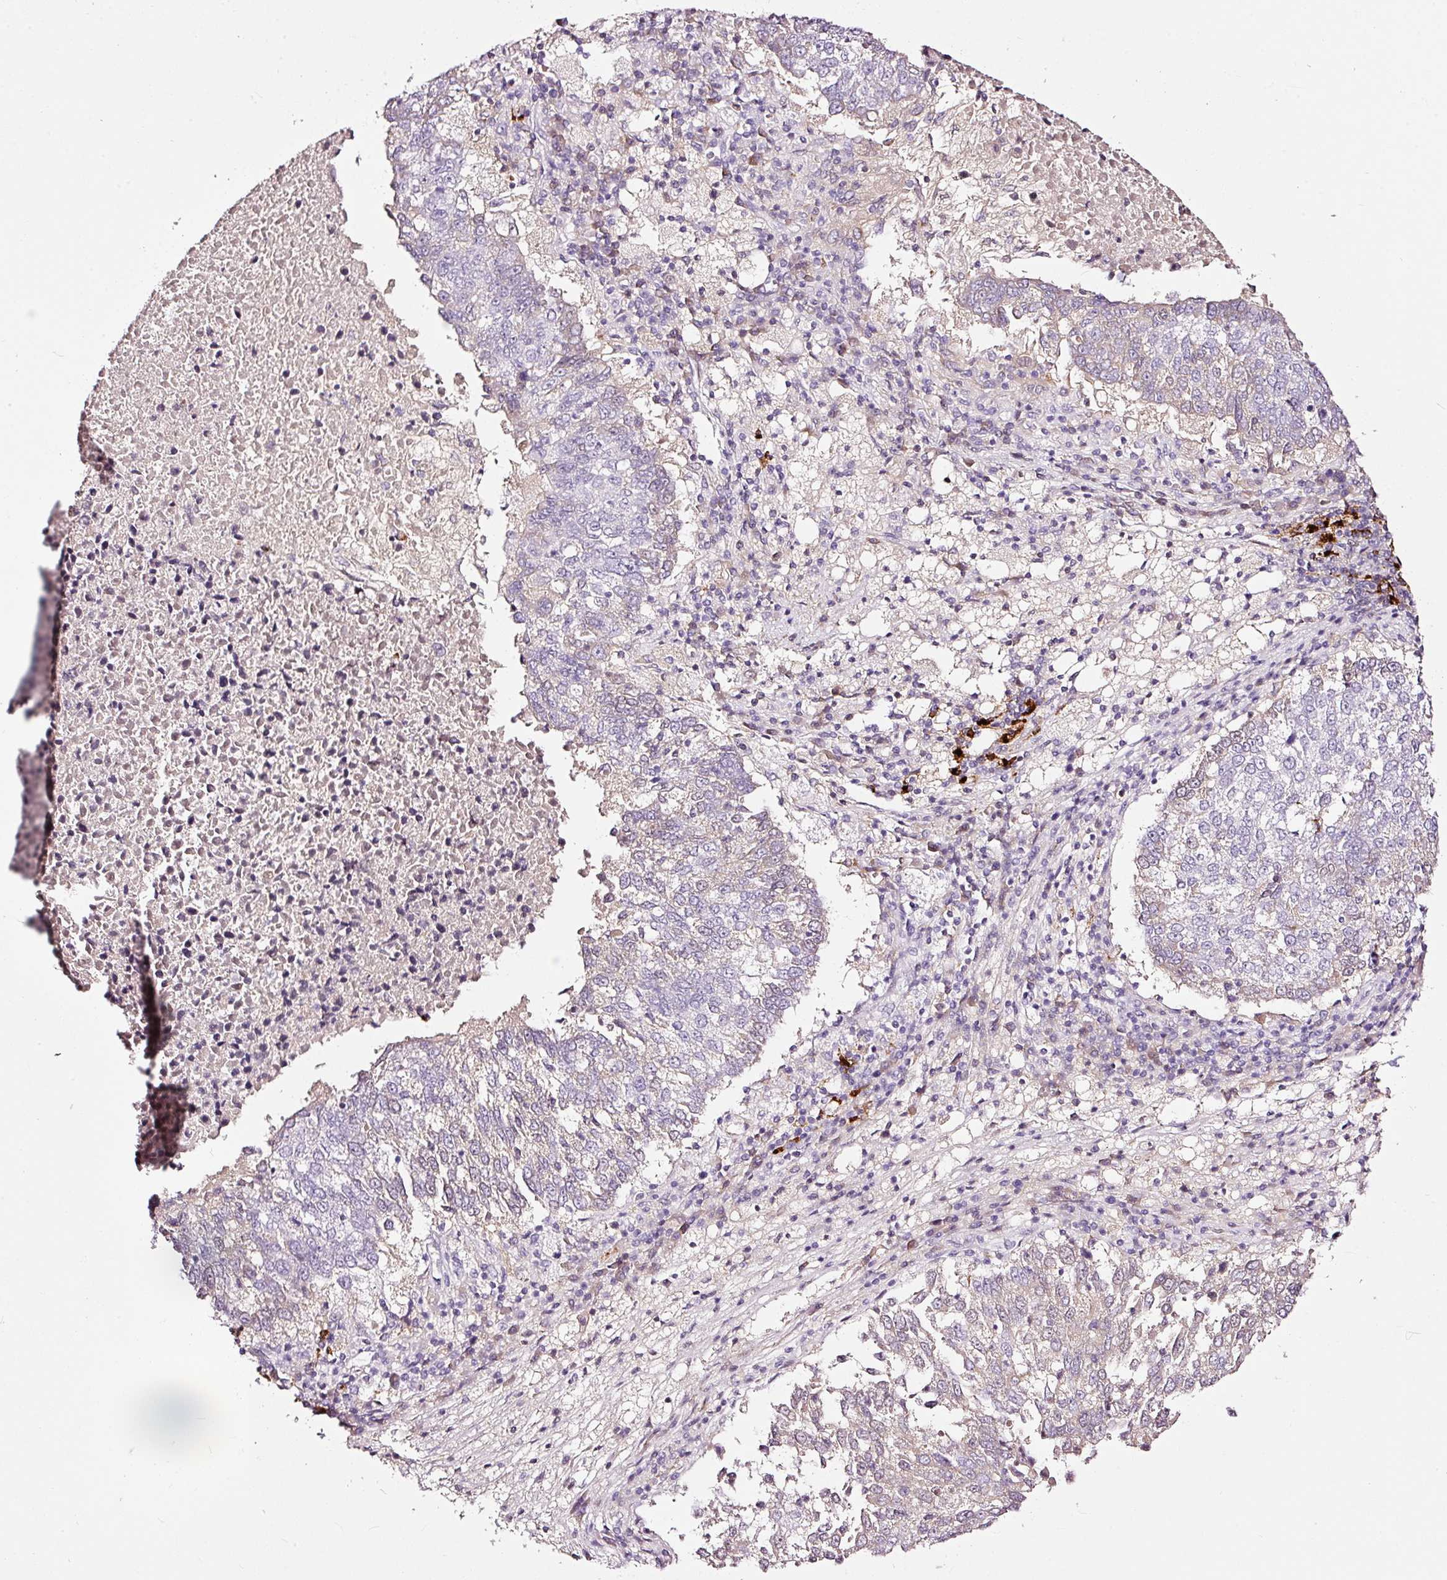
{"staining": {"intensity": "weak", "quantity": "<25%", "location": "cytoplasmic/membranous"}, "tissue": "lung cancer", "cell_type": "Tumor cells", "image_type": "cancer", "snomed": [{"axis": "morphology", "description": "Squamous cell carcinoma, NOS"}, {"axis": "topography", "description": "Lung"}], "caption": "This is an IHC histopathology image of human lung squamous cell carcinoma. There is no positivity in tumor cells.", "gene": "LAMP3", "patient": {"sex": "male", "age": 73}}